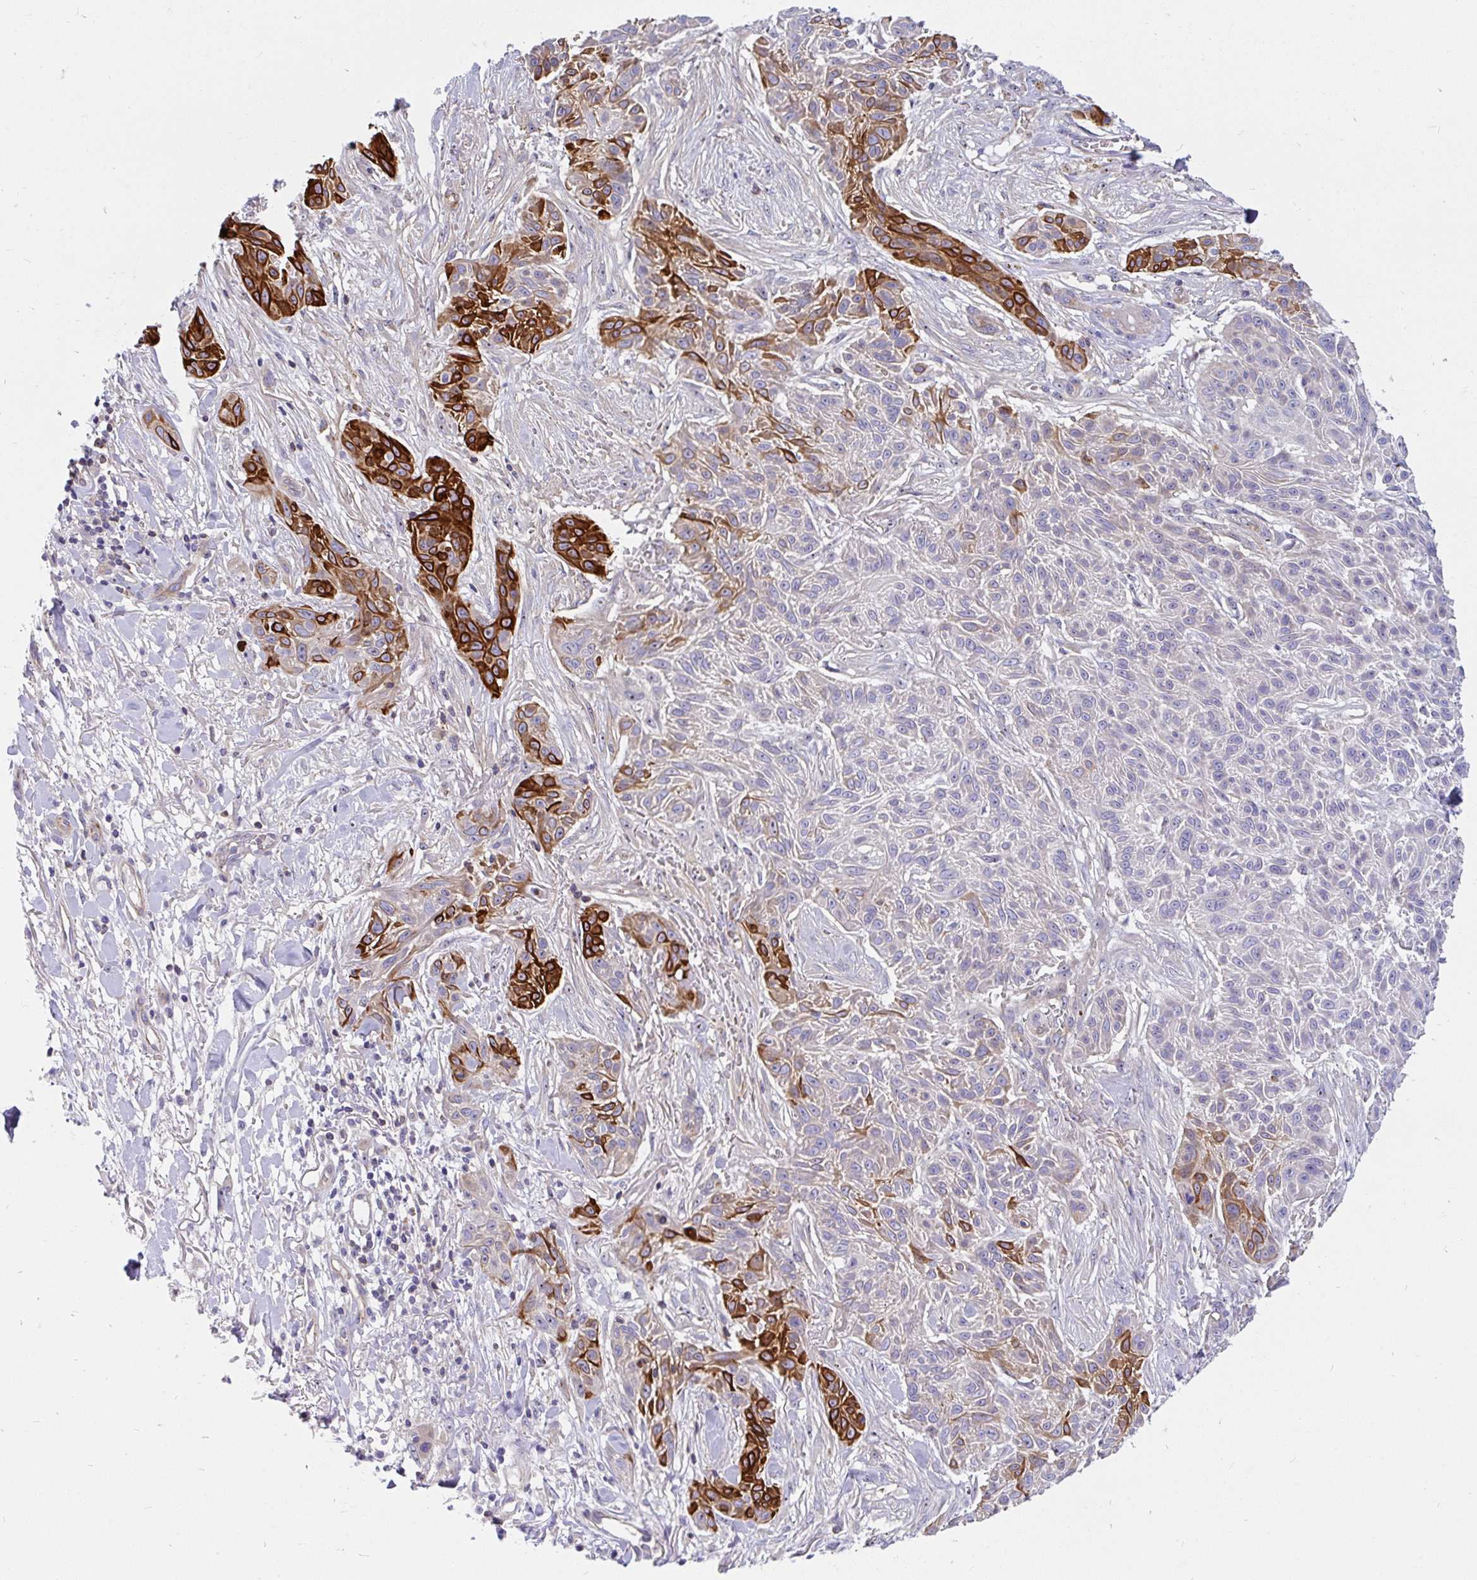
{"staining": {"intensity": "strong", "quantity": "25%-75%", "location": "cytoplasmic/membranous"}, "tissue": "skin cancer", "cell_type": "Tumor cells", "image_type": "cancer", "snomed": [{"axis": "morphology", "description": "Squamous cell carcinoma, NOS"}, {"axis": "topography", "description": "Skin"}], "caption": "The histopathology image exhibits a brown stain indicating the presence of a protein in the cytoplasmic/membranous of tumor cells in skin squamous cell carcinoma.", "gene": "LRRC26", "patient": {"sex": "male", "age": 86}}